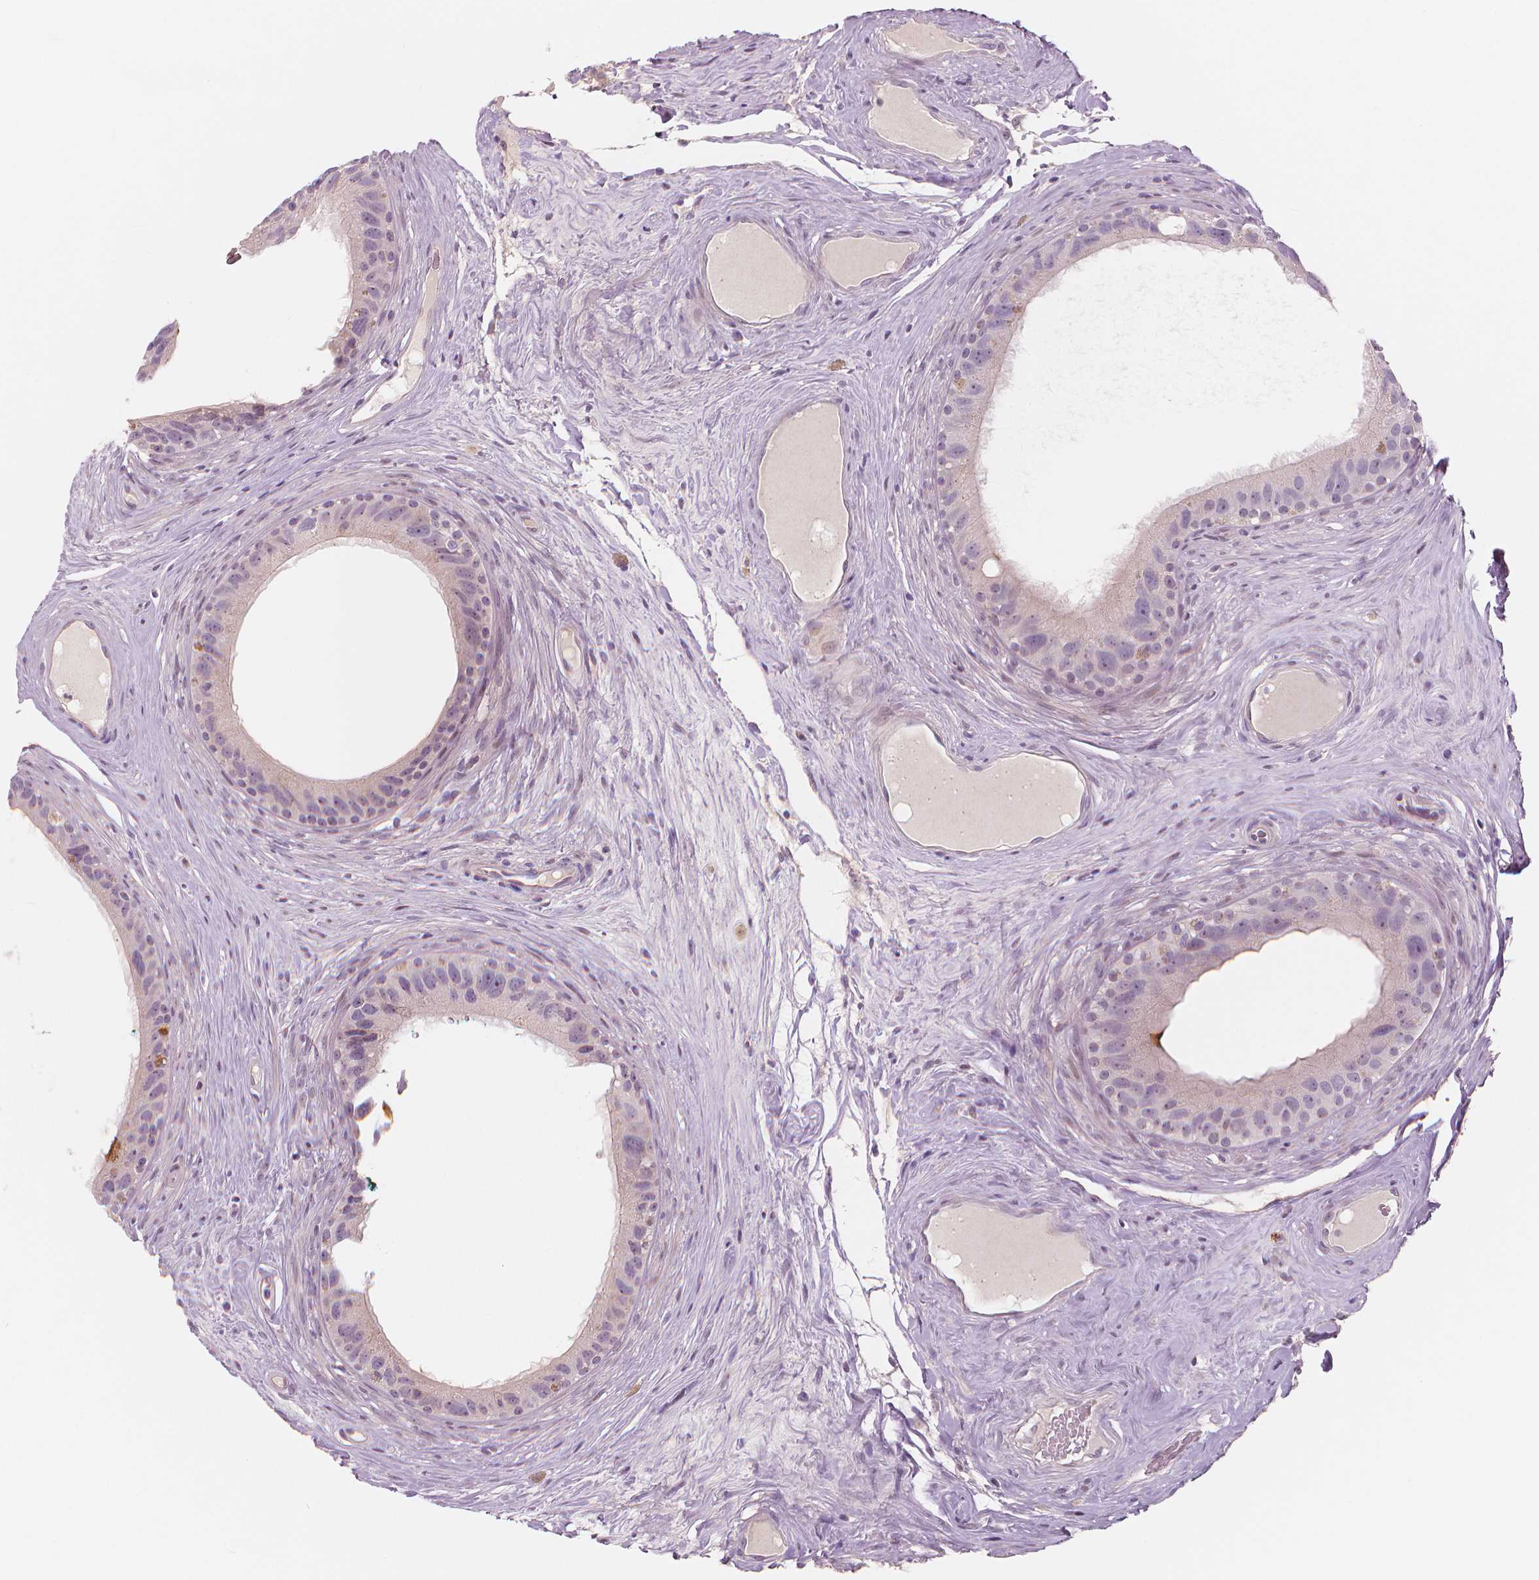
{"staining": {"intensity": "weak", "quantity": "<25%", "location": "cytoplasmic/membranous"}, "tissue": "epididymis", "cell_type": "Glandular cells", "image_type": "normal", "snomed": [{"axis": "morphology", "description": "Normal tissue, NOS"}, {"axis": "topography", "description": "Epididymis"}], "caption": "Protein analysis of unremarkable epididymis shows no significant staining in glandular cells.", "gene": "RNASE7", "patient": {"sex": "male", "age": 59}}